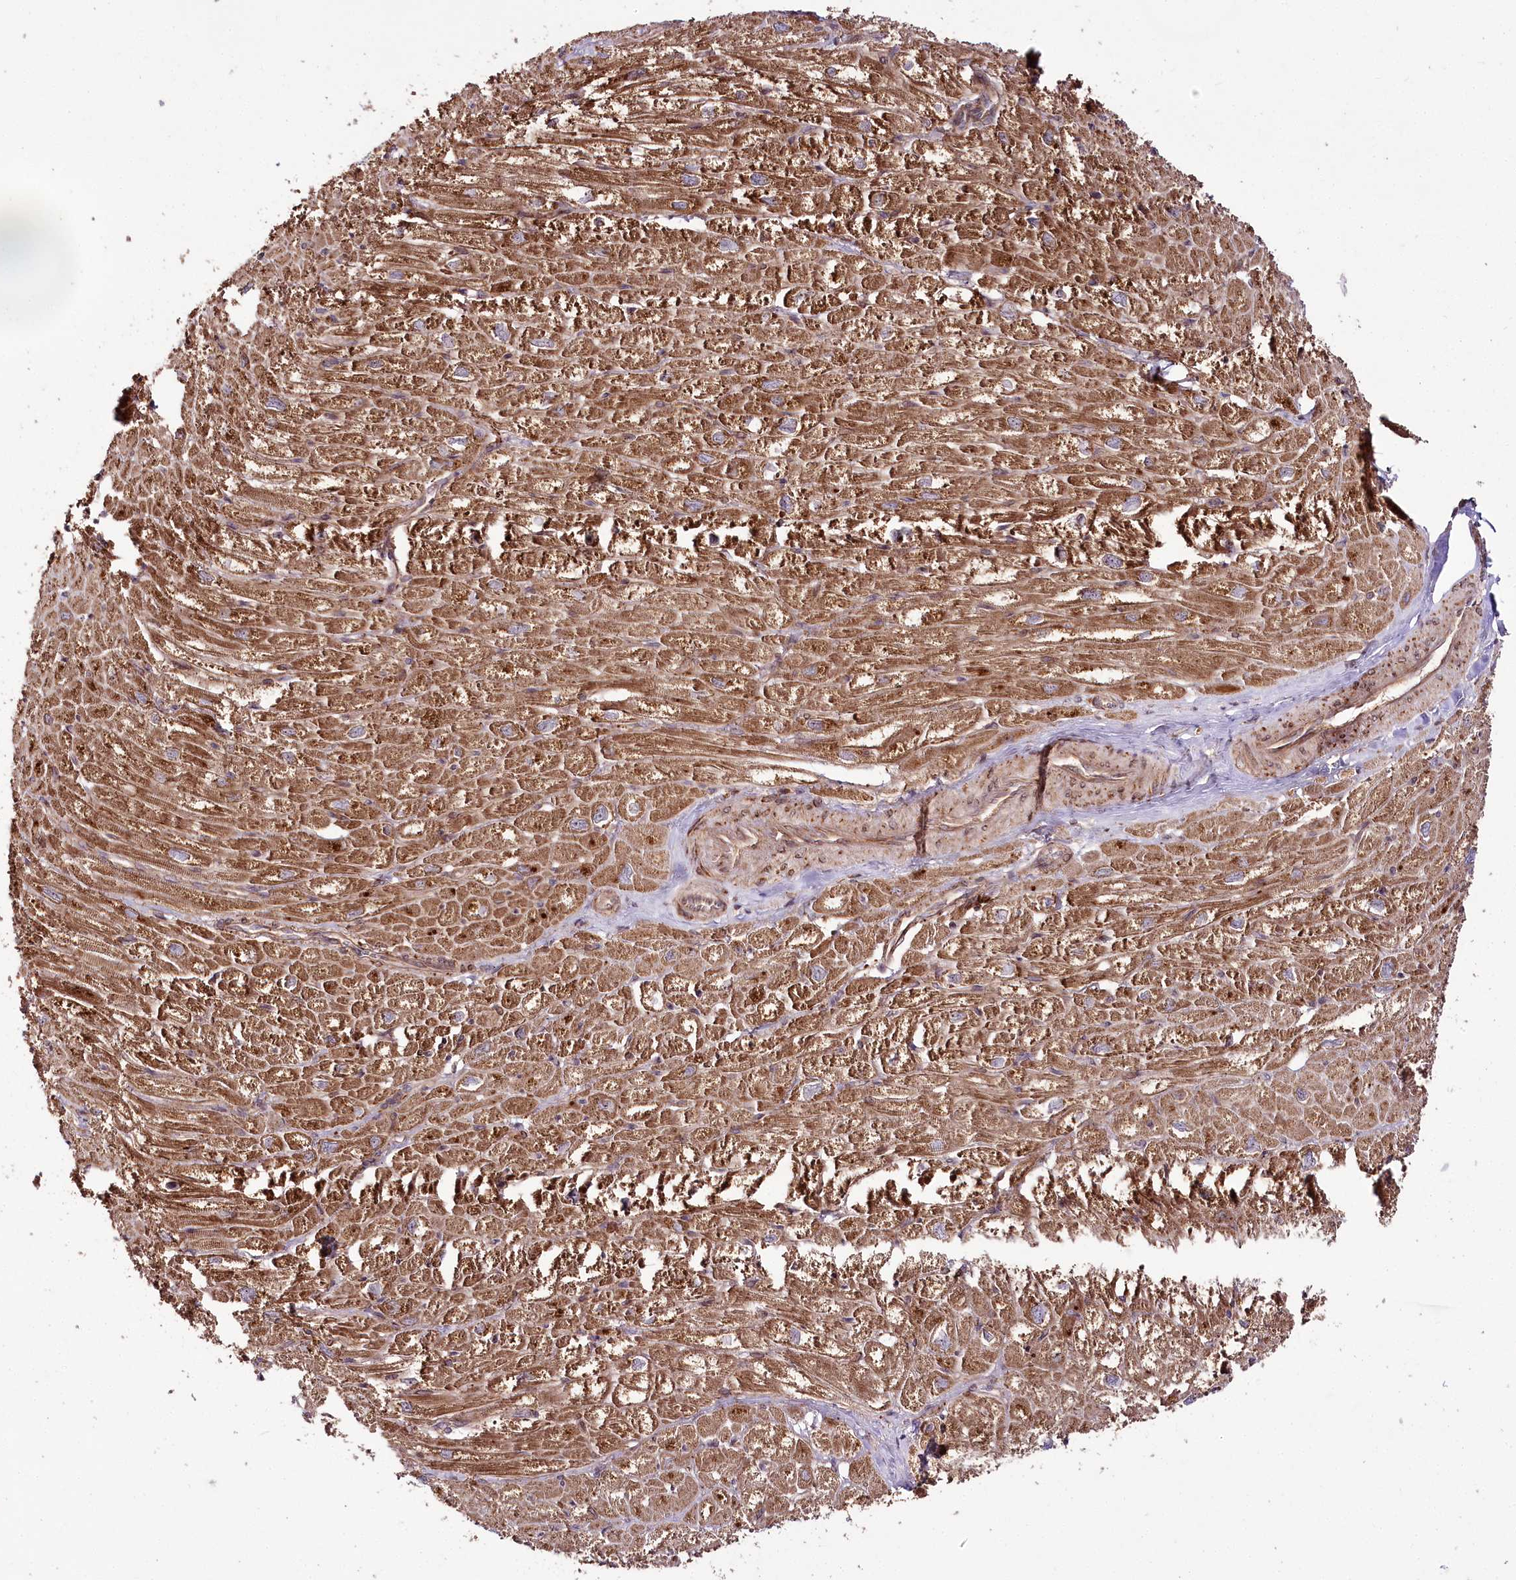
{"staining": {"intensity": "strong", "quantity": ">75%", "location": "cytoplasmic/membranous"}, "tissue": "heart muscle", "cell_type": "Cardiomyocytes", "image_type": "normal", "snomed": [{"axis": "morphology", "description": "Normal tissue, NOS"}, {"axis": "topography", "description": "Heart"}], "caption": "A photomicrograph of human heart muscle stained for a protein demonstrates strong cytoplasmic/membranous brown staining in cardiomyocytes.", "gene": "RAB7A", "patient": {"sex": "male", "age": 50}}